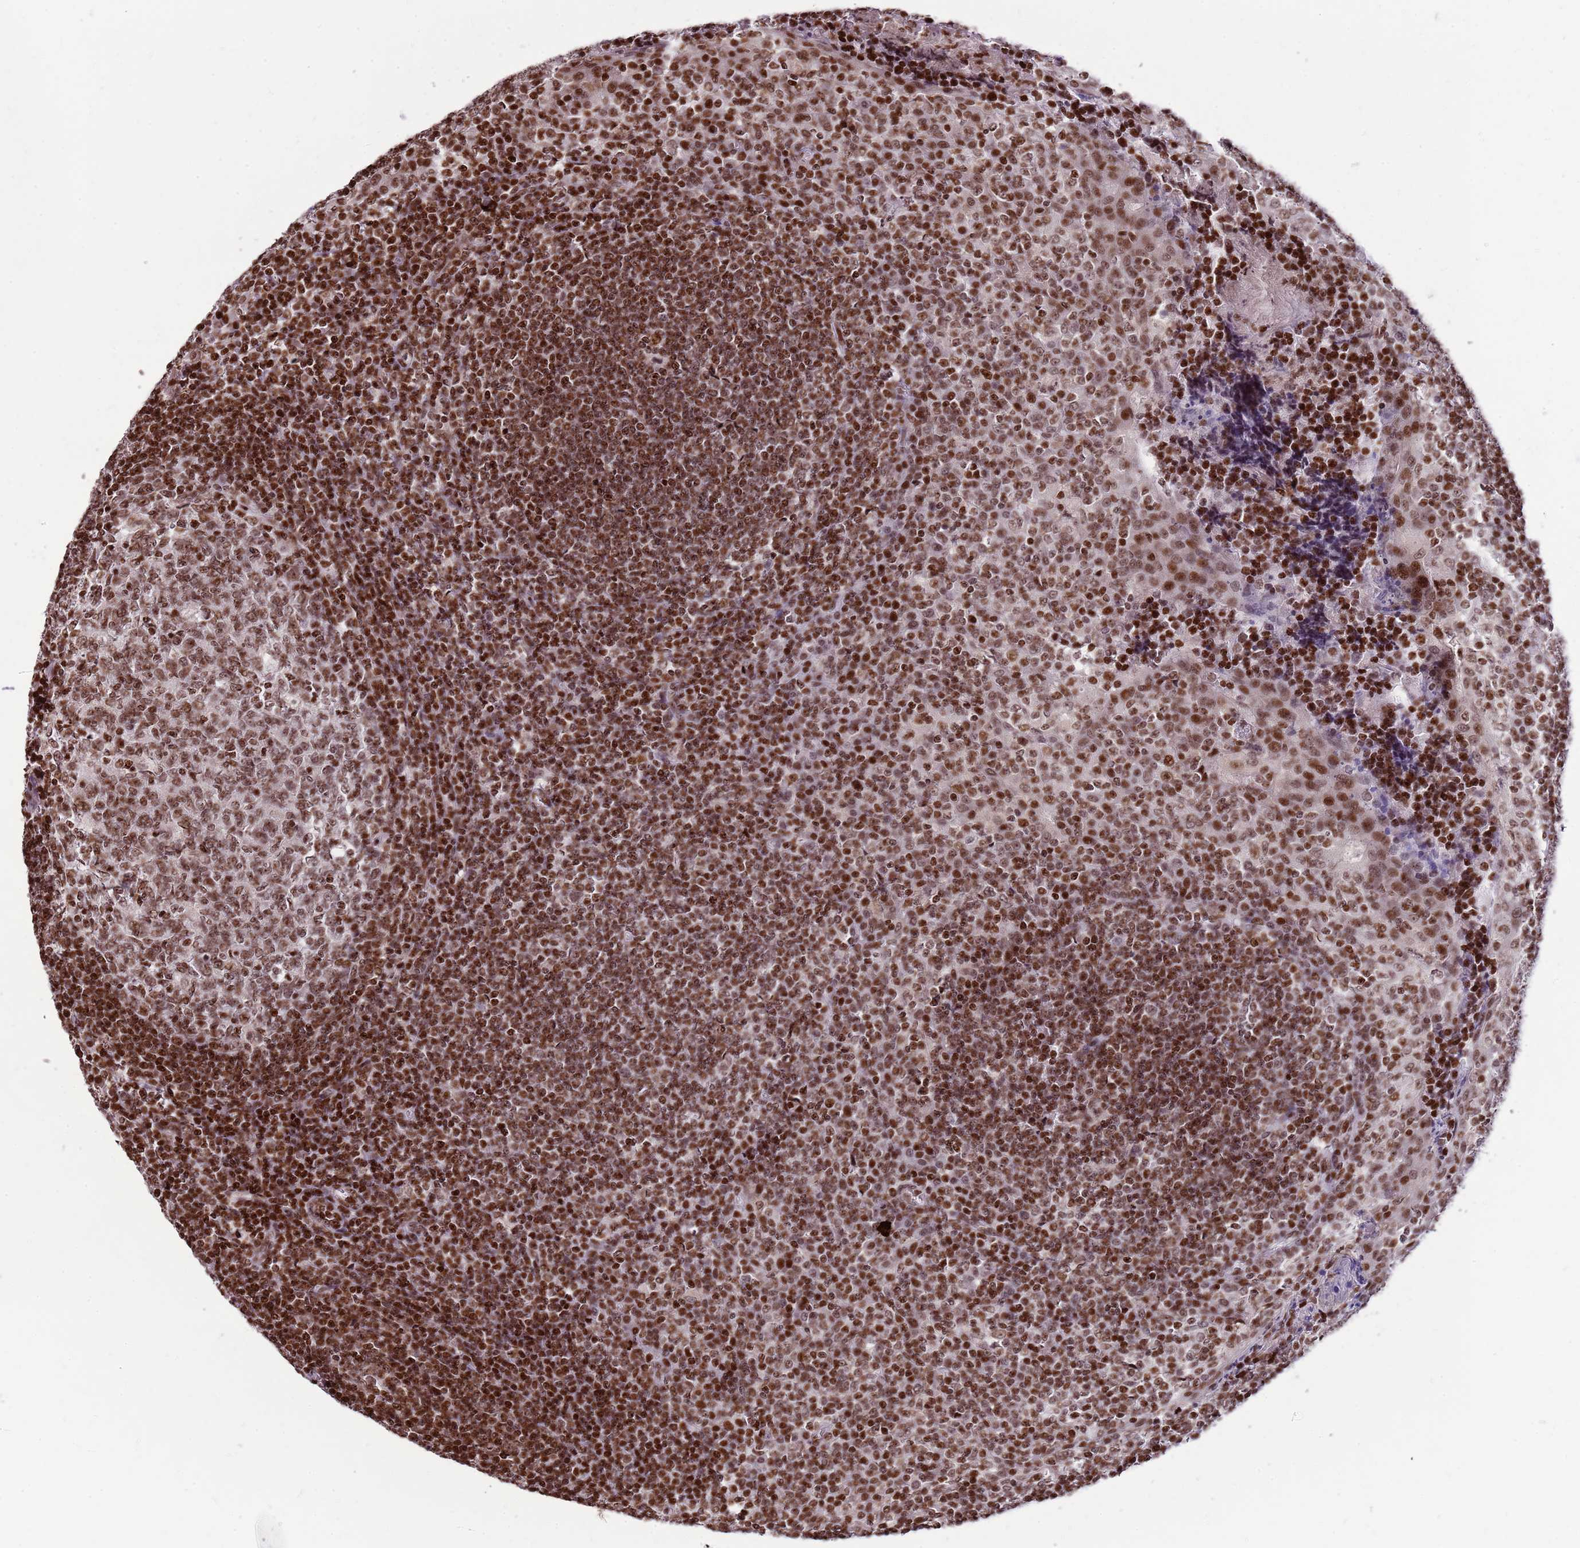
{"staining": {"intensity": "moderate", "quantity": ">75%", "location": "nuclear"}, "tissue": "tonsil", "cell_type": "Germinal center cells", "image_type": "normal", "snomed": [{"axis": "morphology", "description": "Normal tissue, NOS"}, {"axis": "topography", "description": "Tonsil"}], "caption": "Moderate nuclear protein staining is present in approximately >75% of germinal center cells in tonsil.", "gene": "WASHC4", "patient": {"sex": "female", "age": 19}}